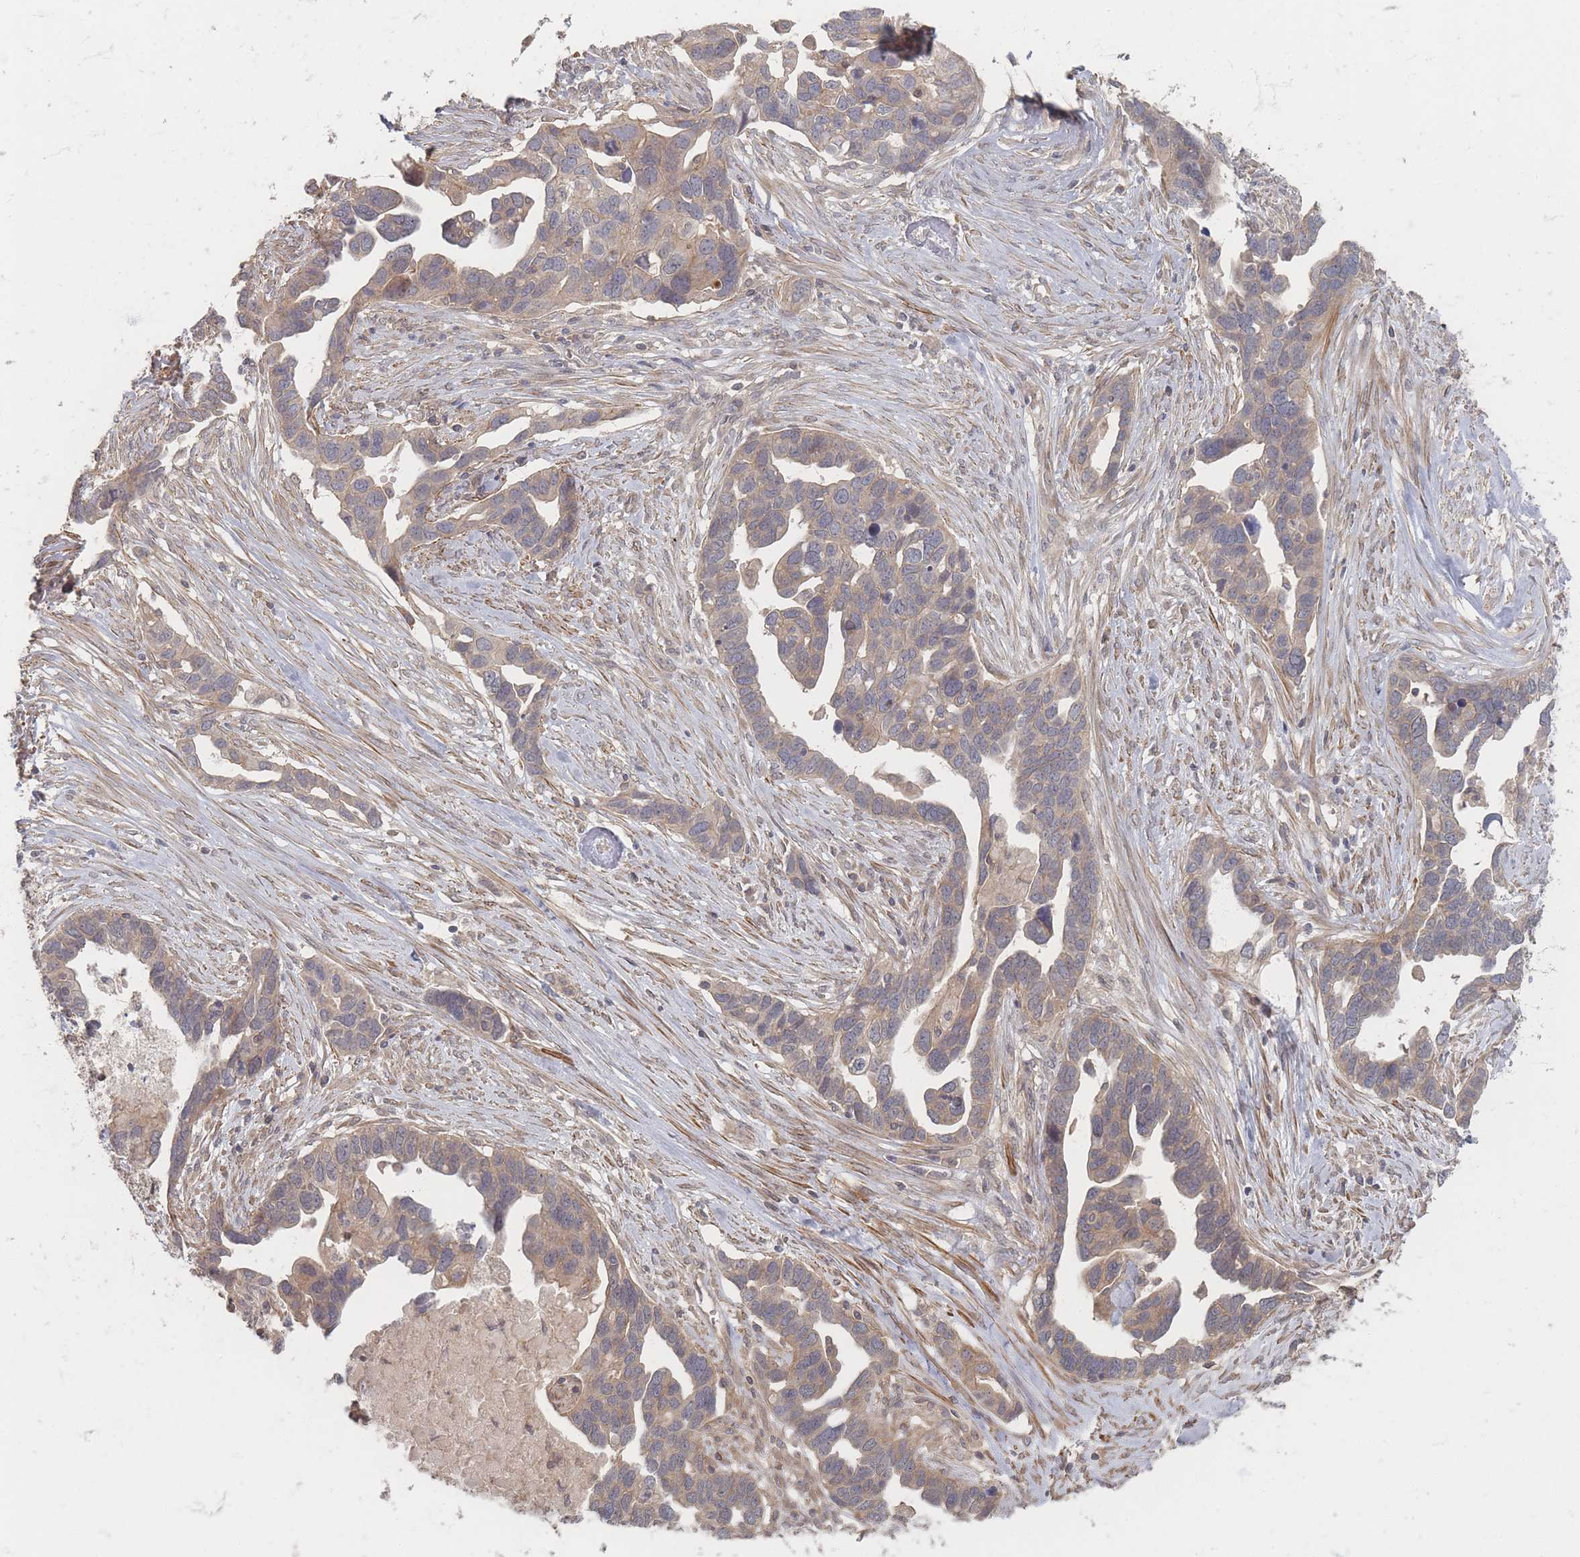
{"staining": {"intensity": "weak", "quantity": "25%-75%", "location": "cytoplasmic/membranous"}, "tissue": "ovarian cancer", "cell_type": "Tumor cells", "image_type": "cancer", "snomed": [{"axis": "morphology", "description": "Cystadenocarcinoma, serous, NOS"}, {"axis": "topography", "description": "Ovary"}], "caption": "A micrograph of ovarian serous cystadenocarcinoma stained for a protein demonstrates weak cytoplasmic/membranous brown staining in tumor cells. The protein of interest is stained brown, and the nuclei are stained in blue (DAB IHC with brightfield microscopy, high magnification).", "gene": "GLE1", "patient": {"sex": "female", "age": 54}}